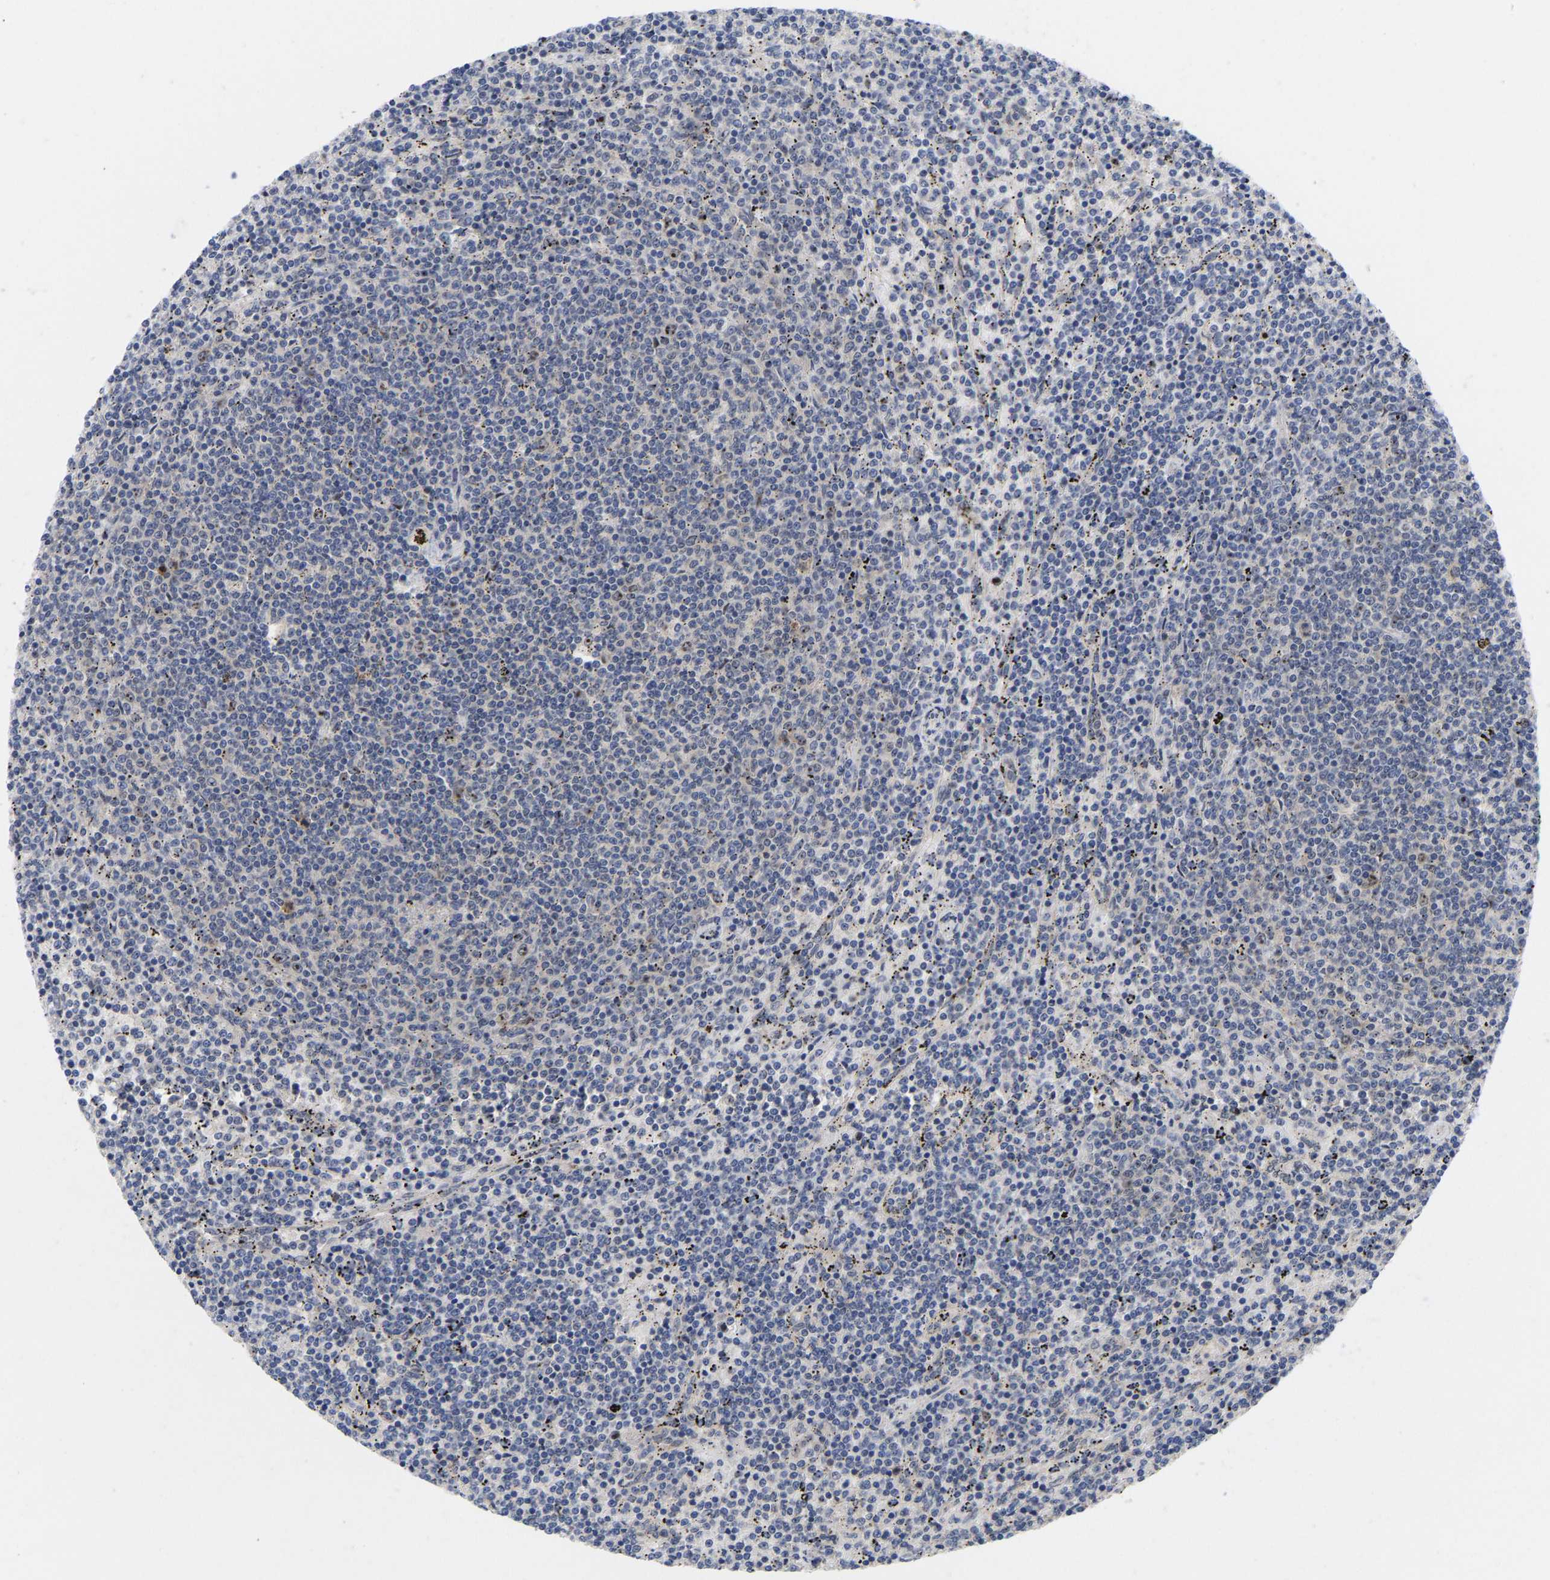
{"staining": {"intensity": "negative", "quantity": "none", "location": "none"}, "tissue": "lymphoma", "cell_type": "Tumor cells", "image_type": "cancer", "snomed": [{"axis": "morphology", "description": "Malignant lymphoma, non-Hodgkin's type, Low grade"}, {"axis": "topography", "description": "Spleen"}], "caption": "Immunohistochemistry (IHC) photomicrograph of neoplastic tissue: lymphoma stained with DAB (3,3'-diaminobenzidine) demonstrates no significant protein staining in tumor cells. The staining was performed using DAB to visualize the protein expression in brown, while the nuclei were stained in blue with hematoxylin (Magnification: 20x).", "gene": "NLE1", "patient": {"sex": "female", "age": 50}}